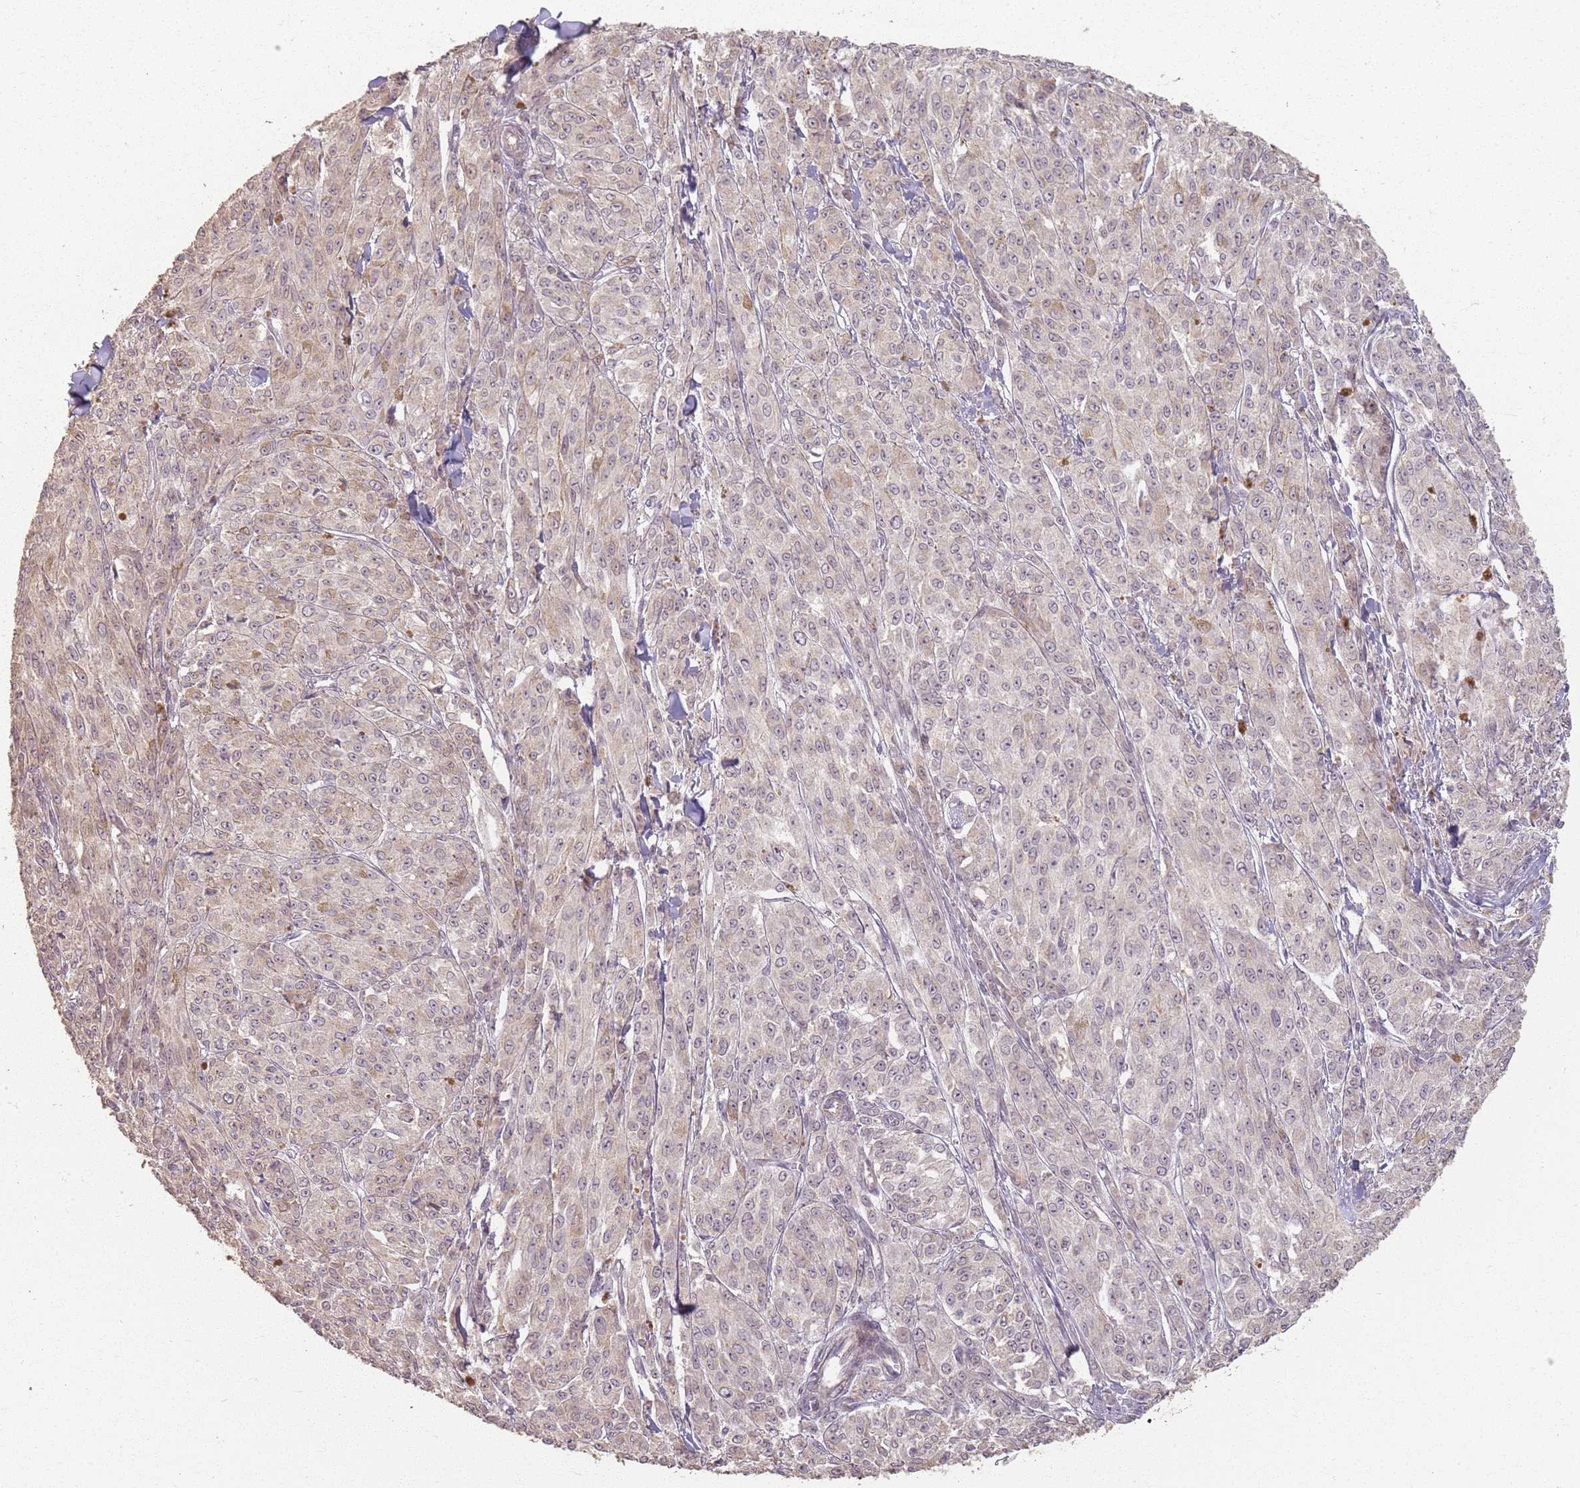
{"staining": {"intensity": "weak", "quantity": "<25%", "location": "cytoplasmic/membranous,nuclear"}, "tissue": "melanoma", "cell_type": "Tumor cells", "image_type": "cancer", "snomed": [{"axis": "morphology", "description": "Malignant melanoma, NOS"}, {"axis": "topography", "description": "Skin"}], "caption": "A histopathology image of human melanoma is negative for staining in tumor cells.", "gene": "CCDC168", "patient": {"sex": "female", "age": 52}}